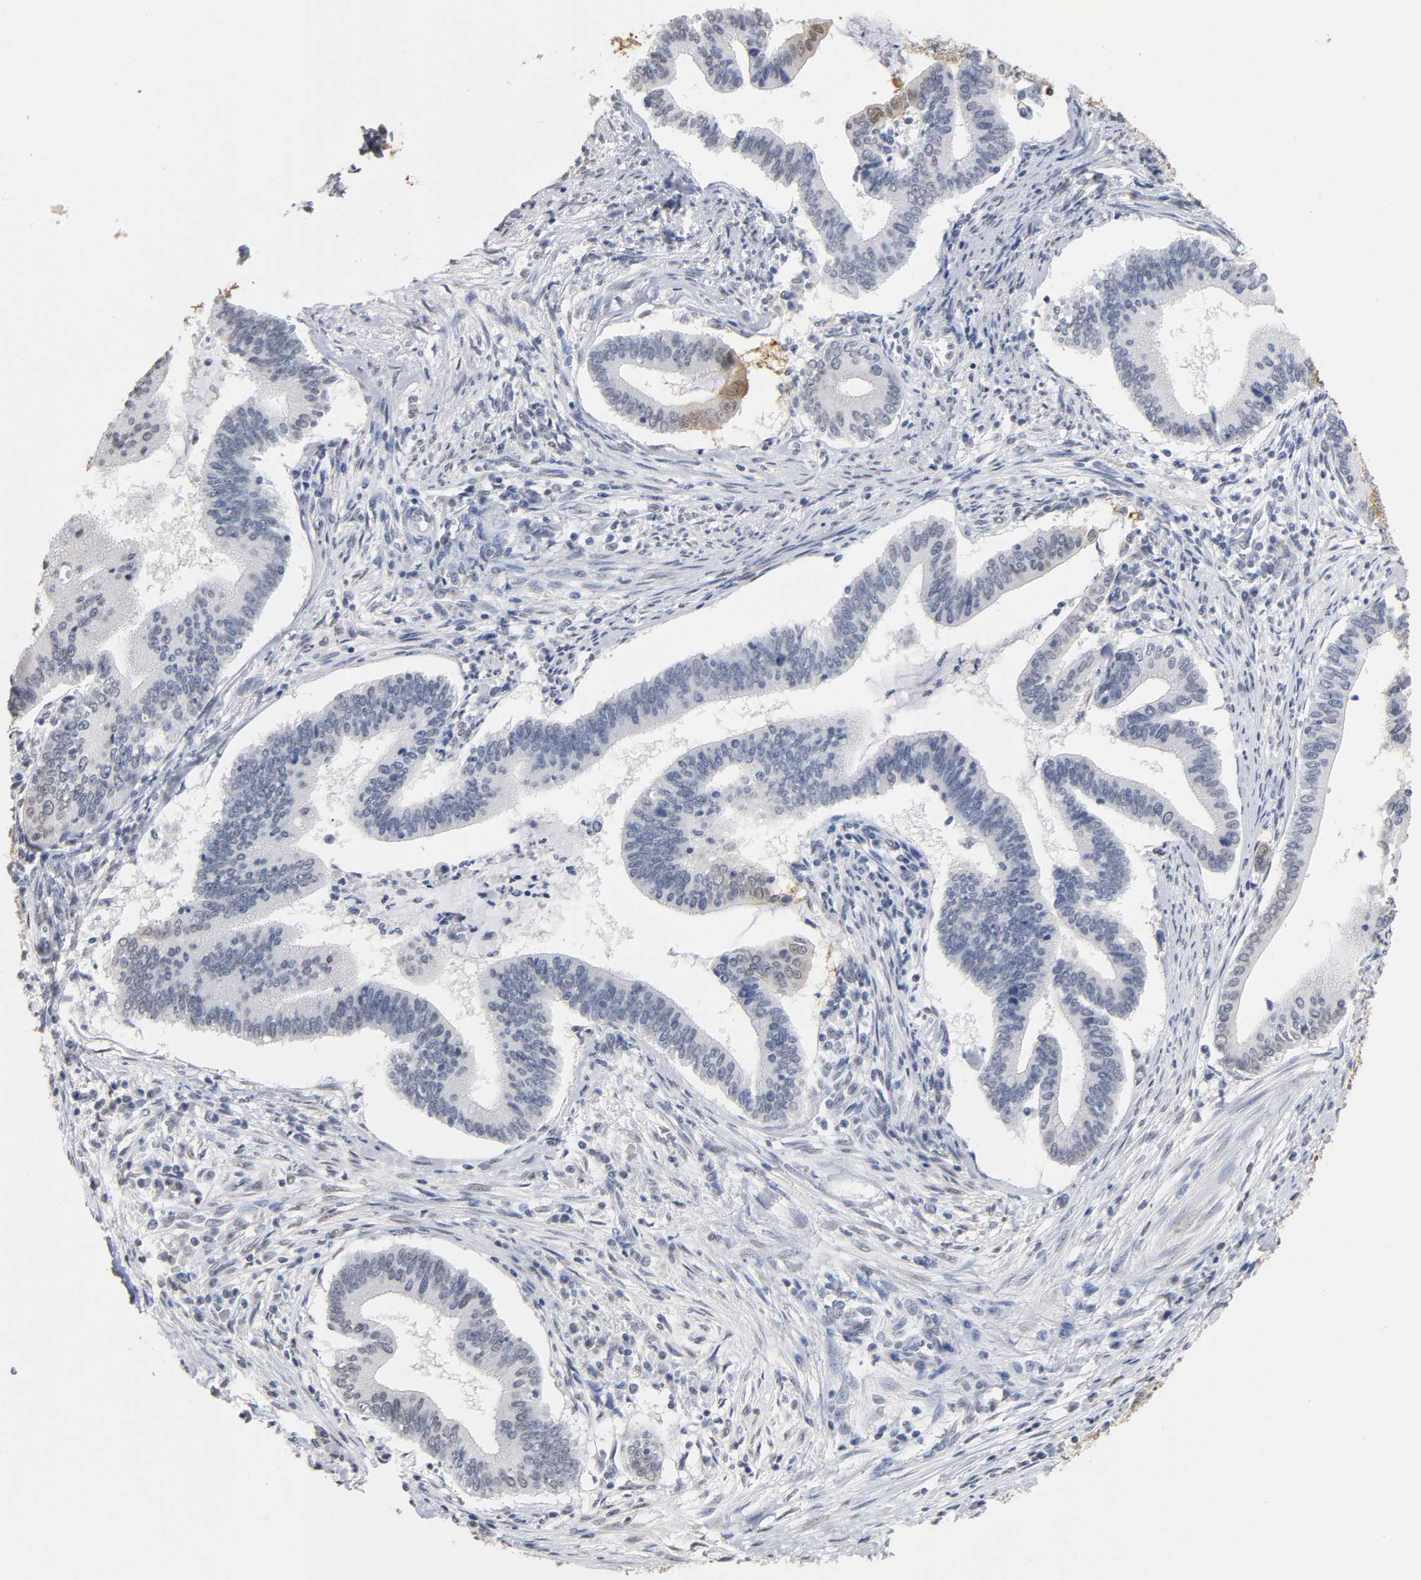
{"staining": {"intensity": "weak", "quantity": "<25%", "location": "cytoplasmic/membranous,nuclear"}, "tissue": "cervical cancer", "cell_type": "Tumor cells", "image_type": "cancer", "snomed": [{"axis": "morphology", "description": "Adenocarcinoma, NOS"}, {"axis": "topography", "description": "Cervix"}], "caption": "High power microscopy micrograph of an immunohistochemistry photomicrograph of adenocarcinoma (cervical), revealing no significant staining in tumor cells. The staining was performed using DAB to visualize the protein expression in brown, while the nuclei were stained in blue with hematoxylin (Magnification: 20x).", "gene": "CRABP2", "patient": {"sex": "female", "age": 36}}